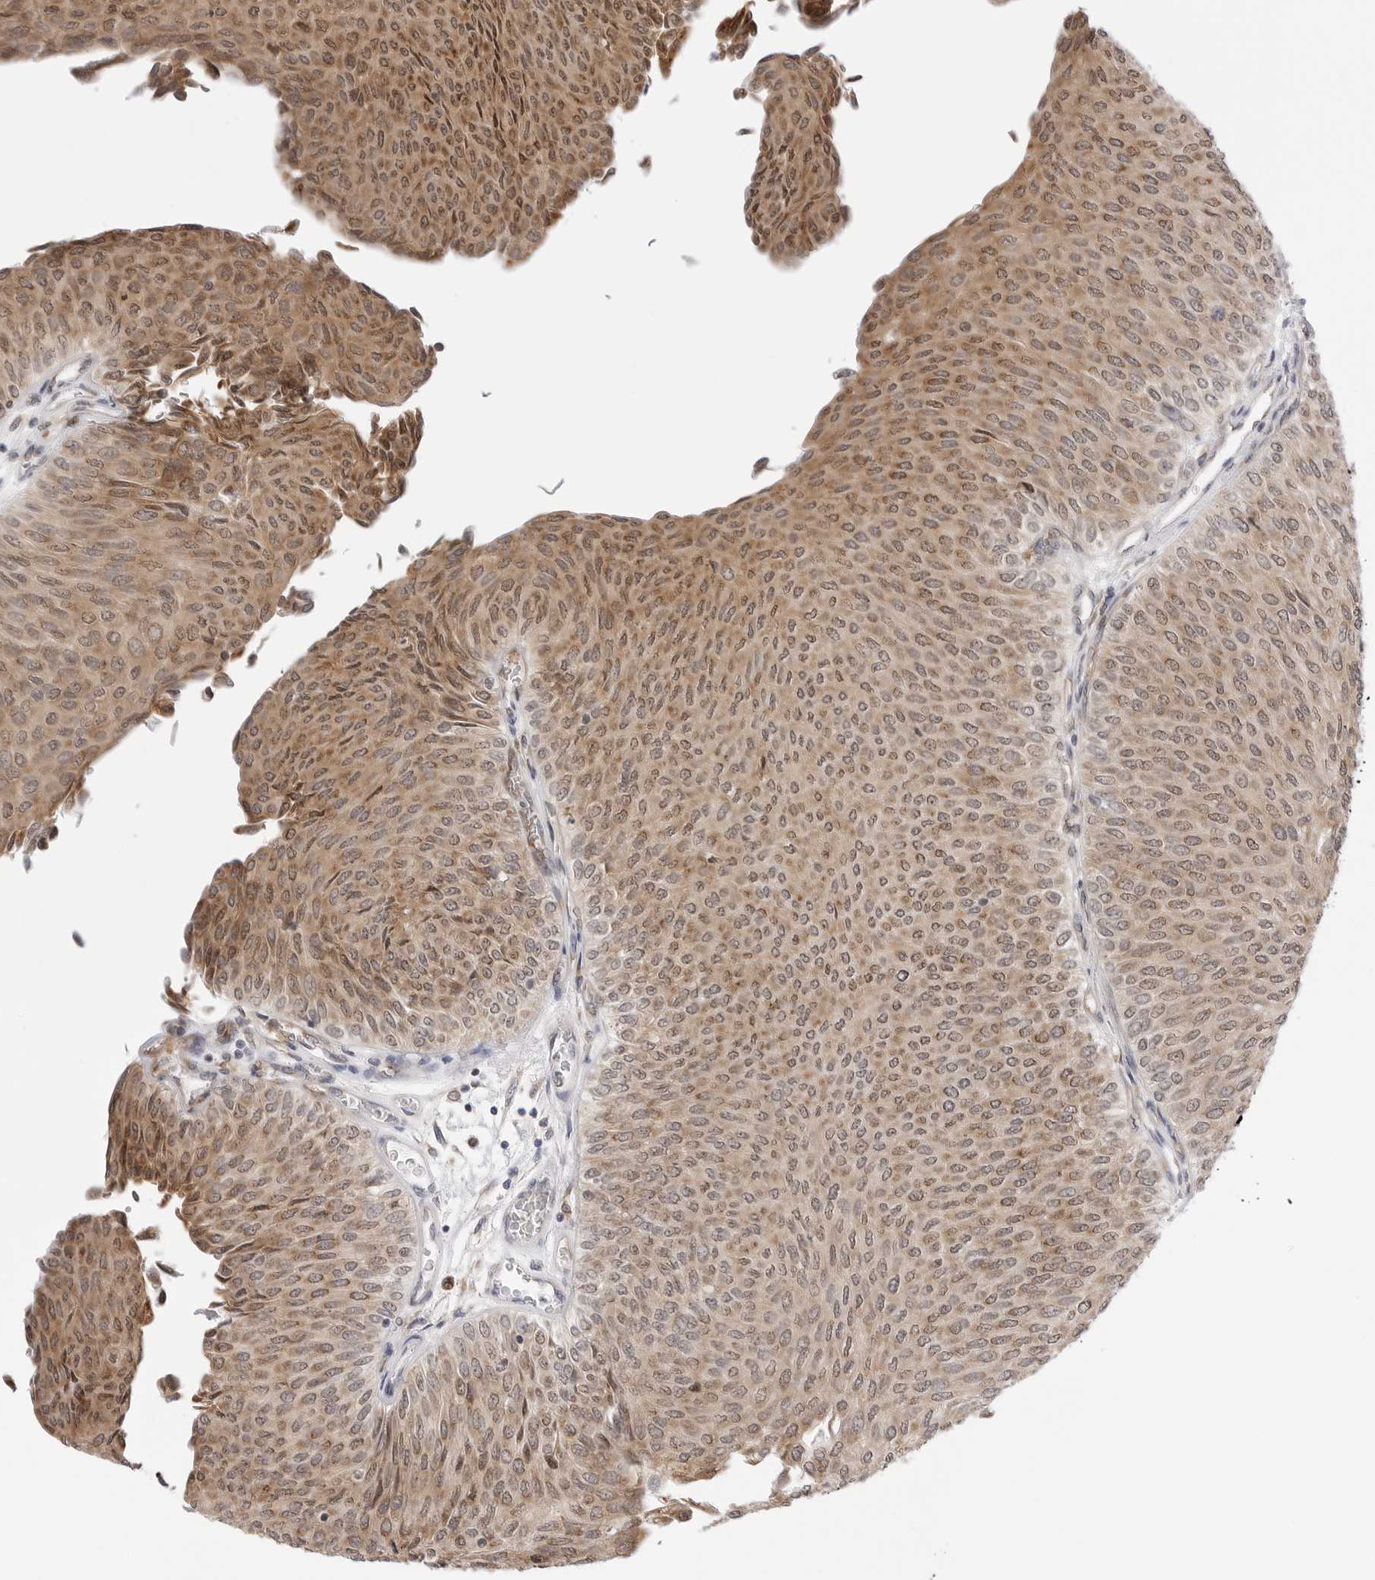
{"staining": {"intensity": "moderate", "quantity": ">75%", "location": "cytoplasmic/membranous,nuclear"}, "tissue": "urothelial cancer", "cell_type": "Tumor cells", "image_type": "cancer", "snomed": [{"axis": "morphology", "description": "Urothelial carcinoma, Low grade"}, {"axis": "topography", "description": "Urinary bladder"}], "caption": "Urothelial carcinoma (low-grade) stained for a protein (brown) exhibits moderate cytoplasmic/membranous and nuclear positive positivity in about >75% of tumor cells.", "gene": "RPN1", "patient": {"sex": "male", "age": 78}}